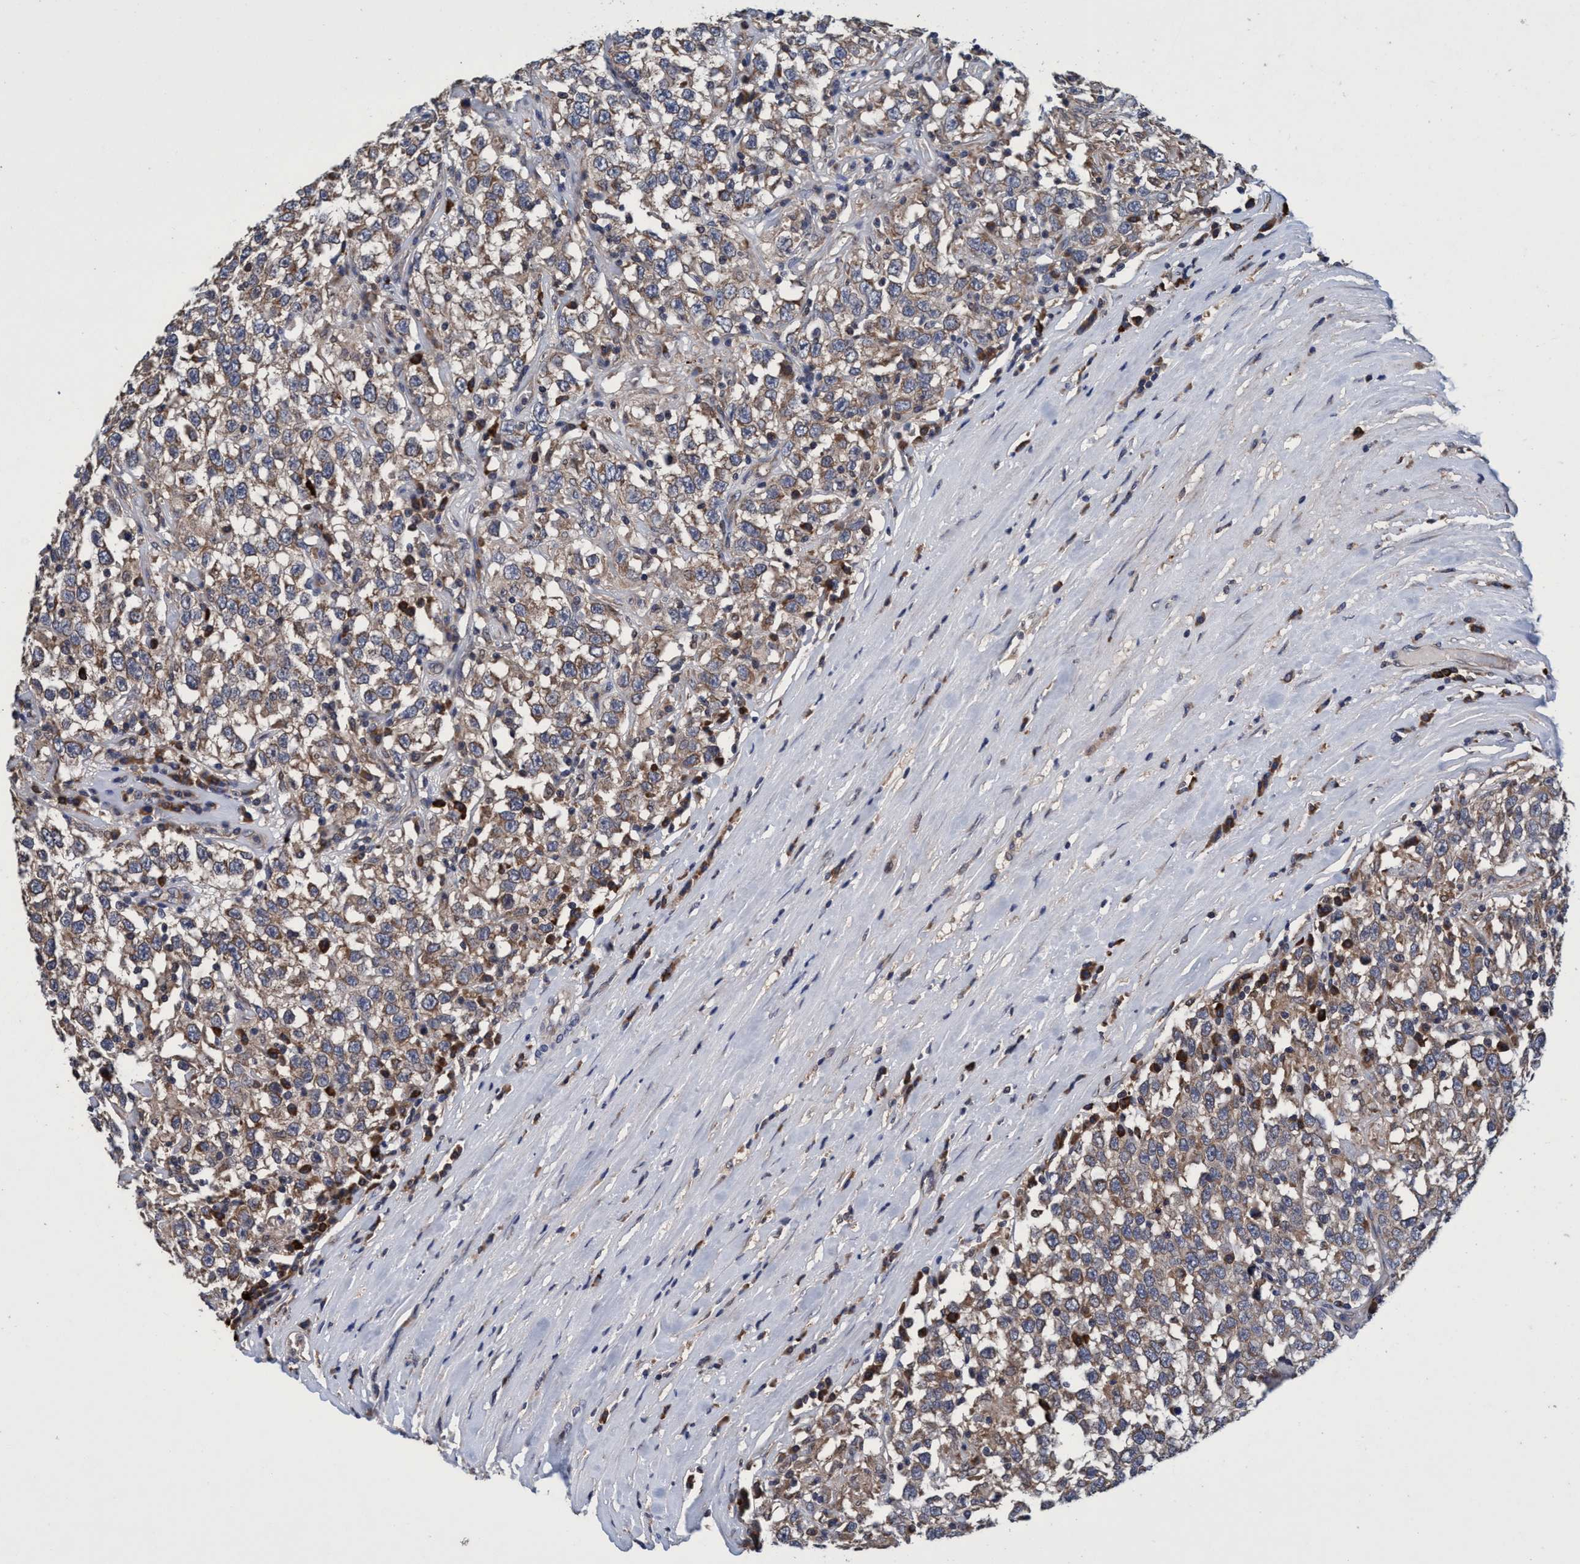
{"staining": {"intensity": "weak", "quantity": ">75%", "location": "cytoplasmic/membranous"}, "tissue": "testis cancer", "cell_type": "Tumor cells", "image_type": "cancer", "snomed": [{"axis": "morphology", "description": "Seminoma, NOS"}, {"axis": "topography", "description": "Testis"}], "caption": "The immunohistochemical stain labels weak cytoplasmic/membranous expression in tumor cells of testis cancer (seminoma) tissue.", "gene": "CALCOCO2", "patient": {"sex": "male", "age": 41}}